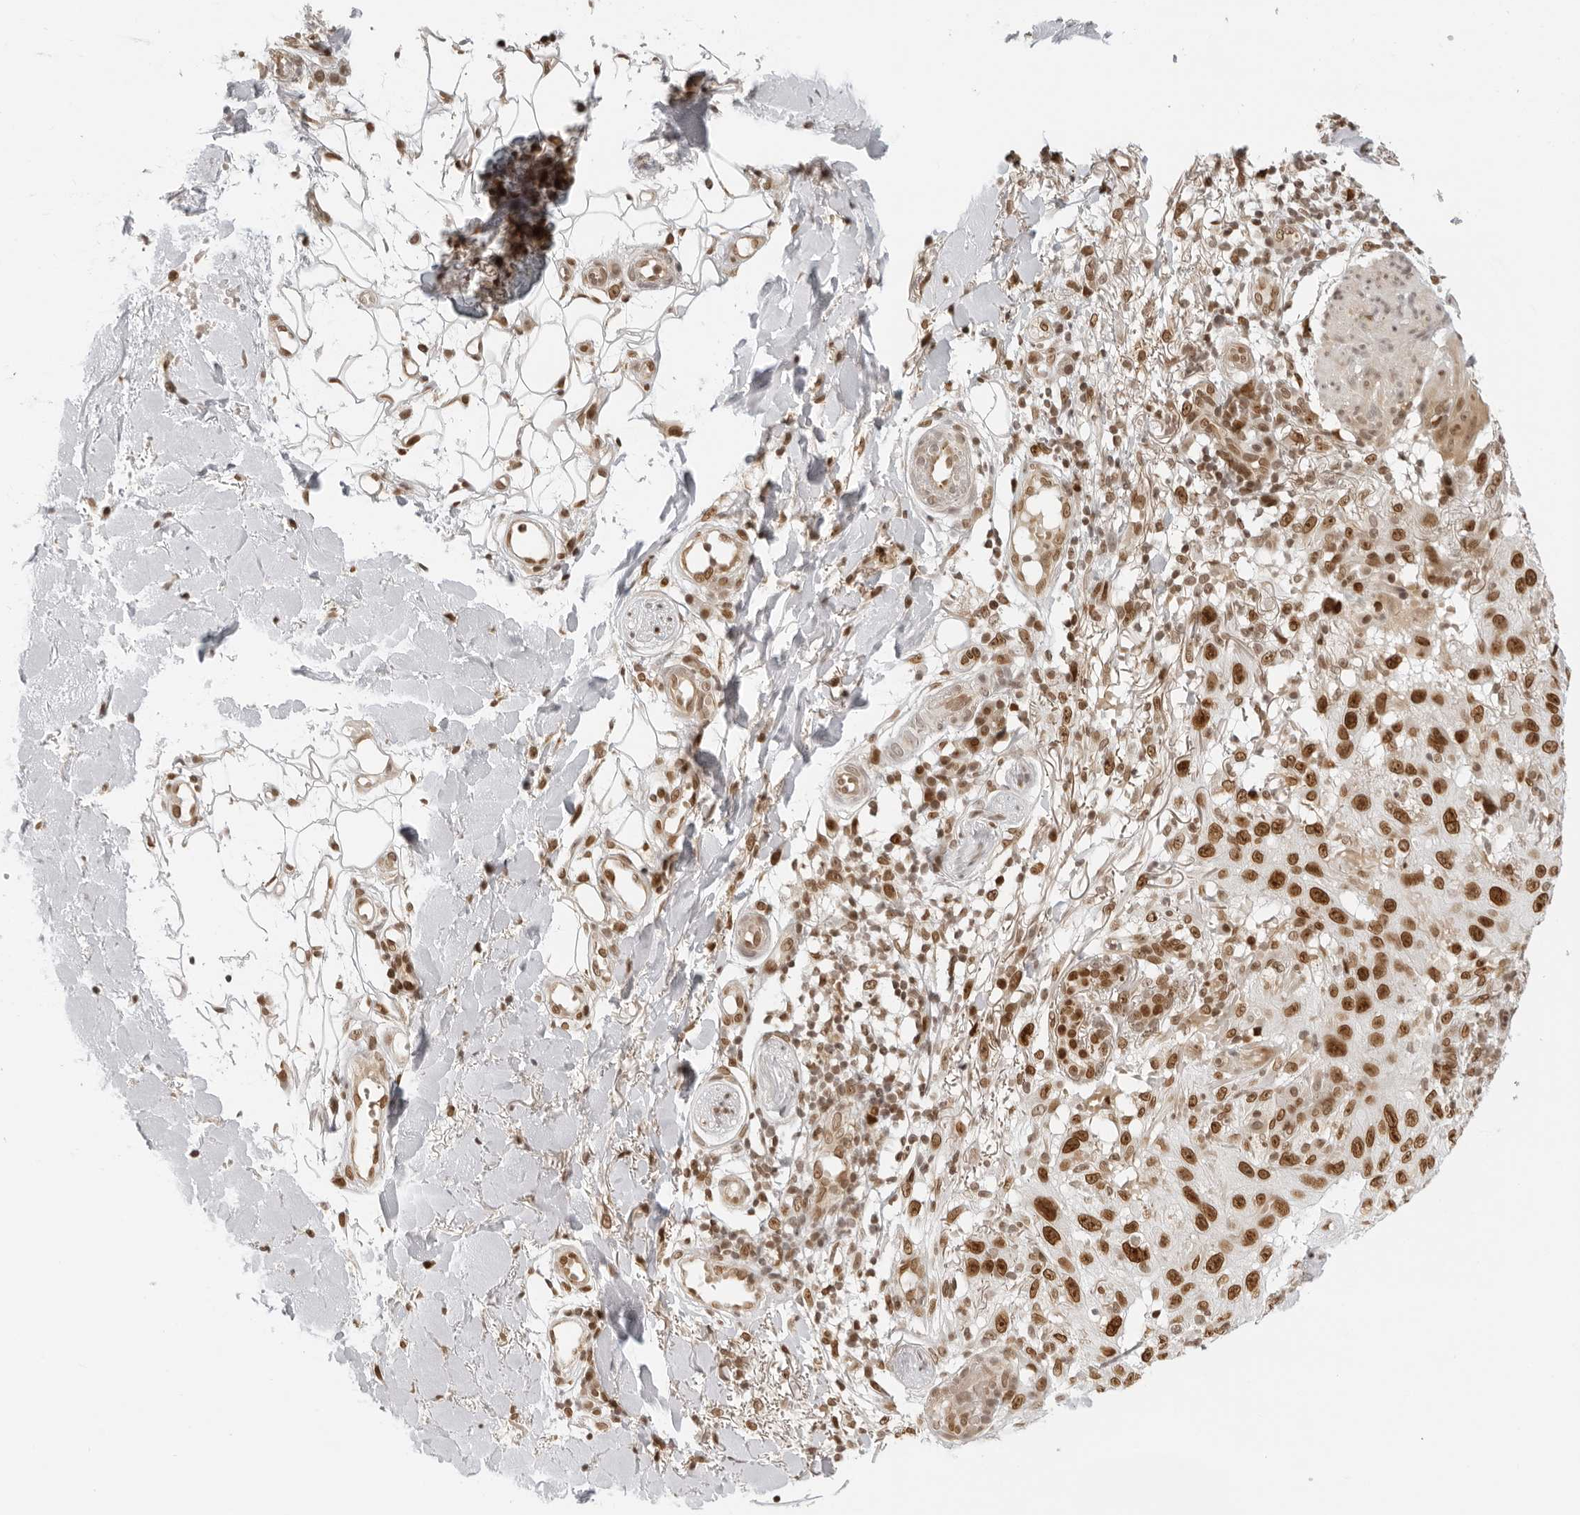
{"staining": {"intensity": "moderate", "quantity": ">75%", "location": "nuclear"}, "tissue": "skin cancer", "cell_type": "Tumor cells", "image_type": "cancer", "snomed": [{"axis": "morphology", "description": "Normal tissue, NOS"}, {"axis": "morphology", "description": "Squamous cell carcinoma, NOS"}, {"axis": "topography", "description": "Skin"}], "caption": "An immunohistochemistry (IHC) micrograph of neoplastic tissue is shown. Protein staining in brown highlights moderate nuclear positivity in skin cancer within tumor cells.", "gene": "RCC1", "patient": {"sex": "female", "age": 96}}